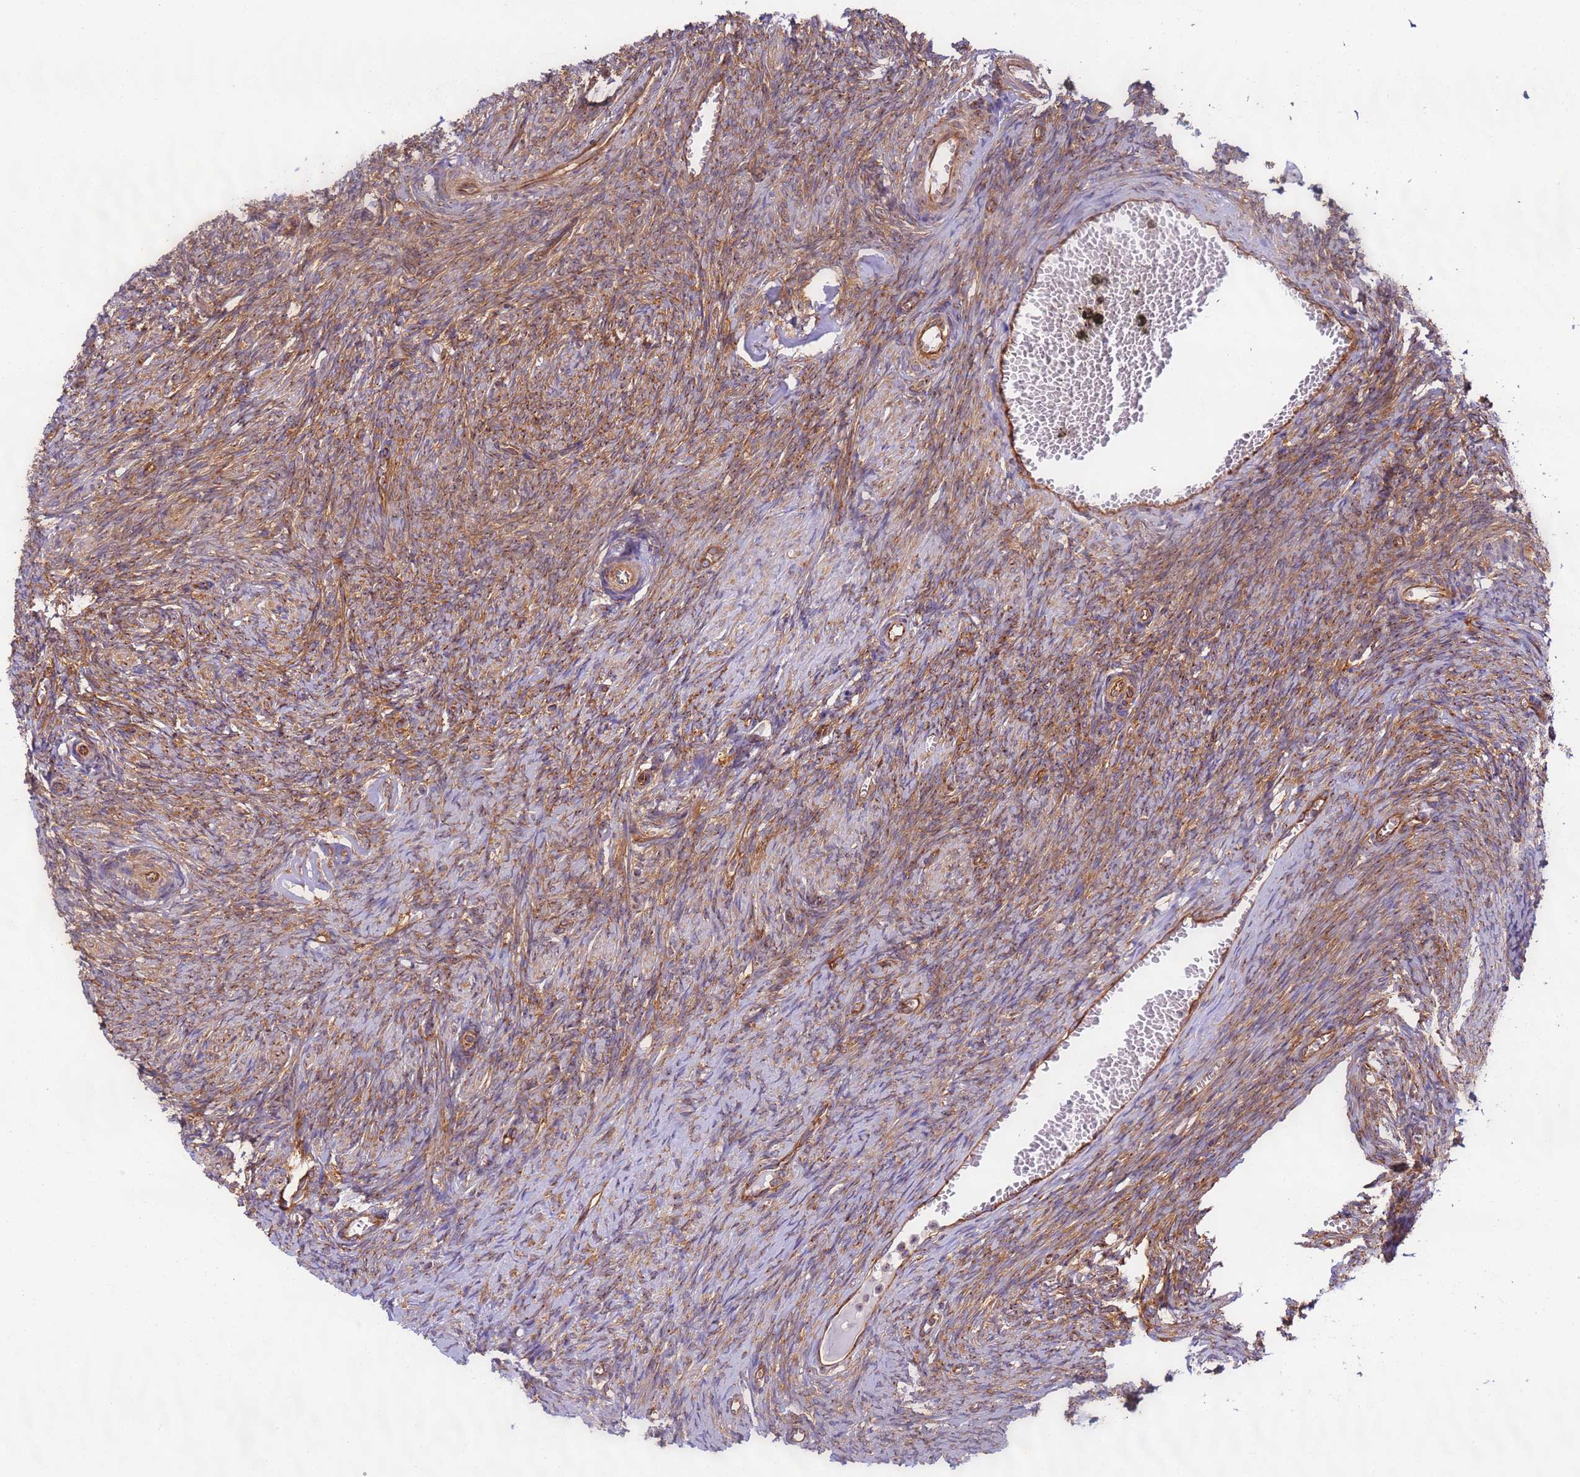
{"staining": {"intensity": "moderate", "quantity": ">75%", "location": "cytoplasmic/membranous"}, "tissue": "ovary", "cell_type": "Ovarian stroma cells", "image_type": "normal", "snomed": [{"axis": "morphology", "description": "Normal tissue, NOS"}, {"axis": "topography", "description": "Ovary"}], "caption": "Moderate cytoplasmic/membranous protein expression is identified in approximately >75% of ovarian stroma cells in ovary. (DAB (3,3'-diaminobenzidine) = brown stain, brightfield microscopy at high magnification).", "gene": "DYNC1I2", "patient": {"sex": "female", "age": 44}}